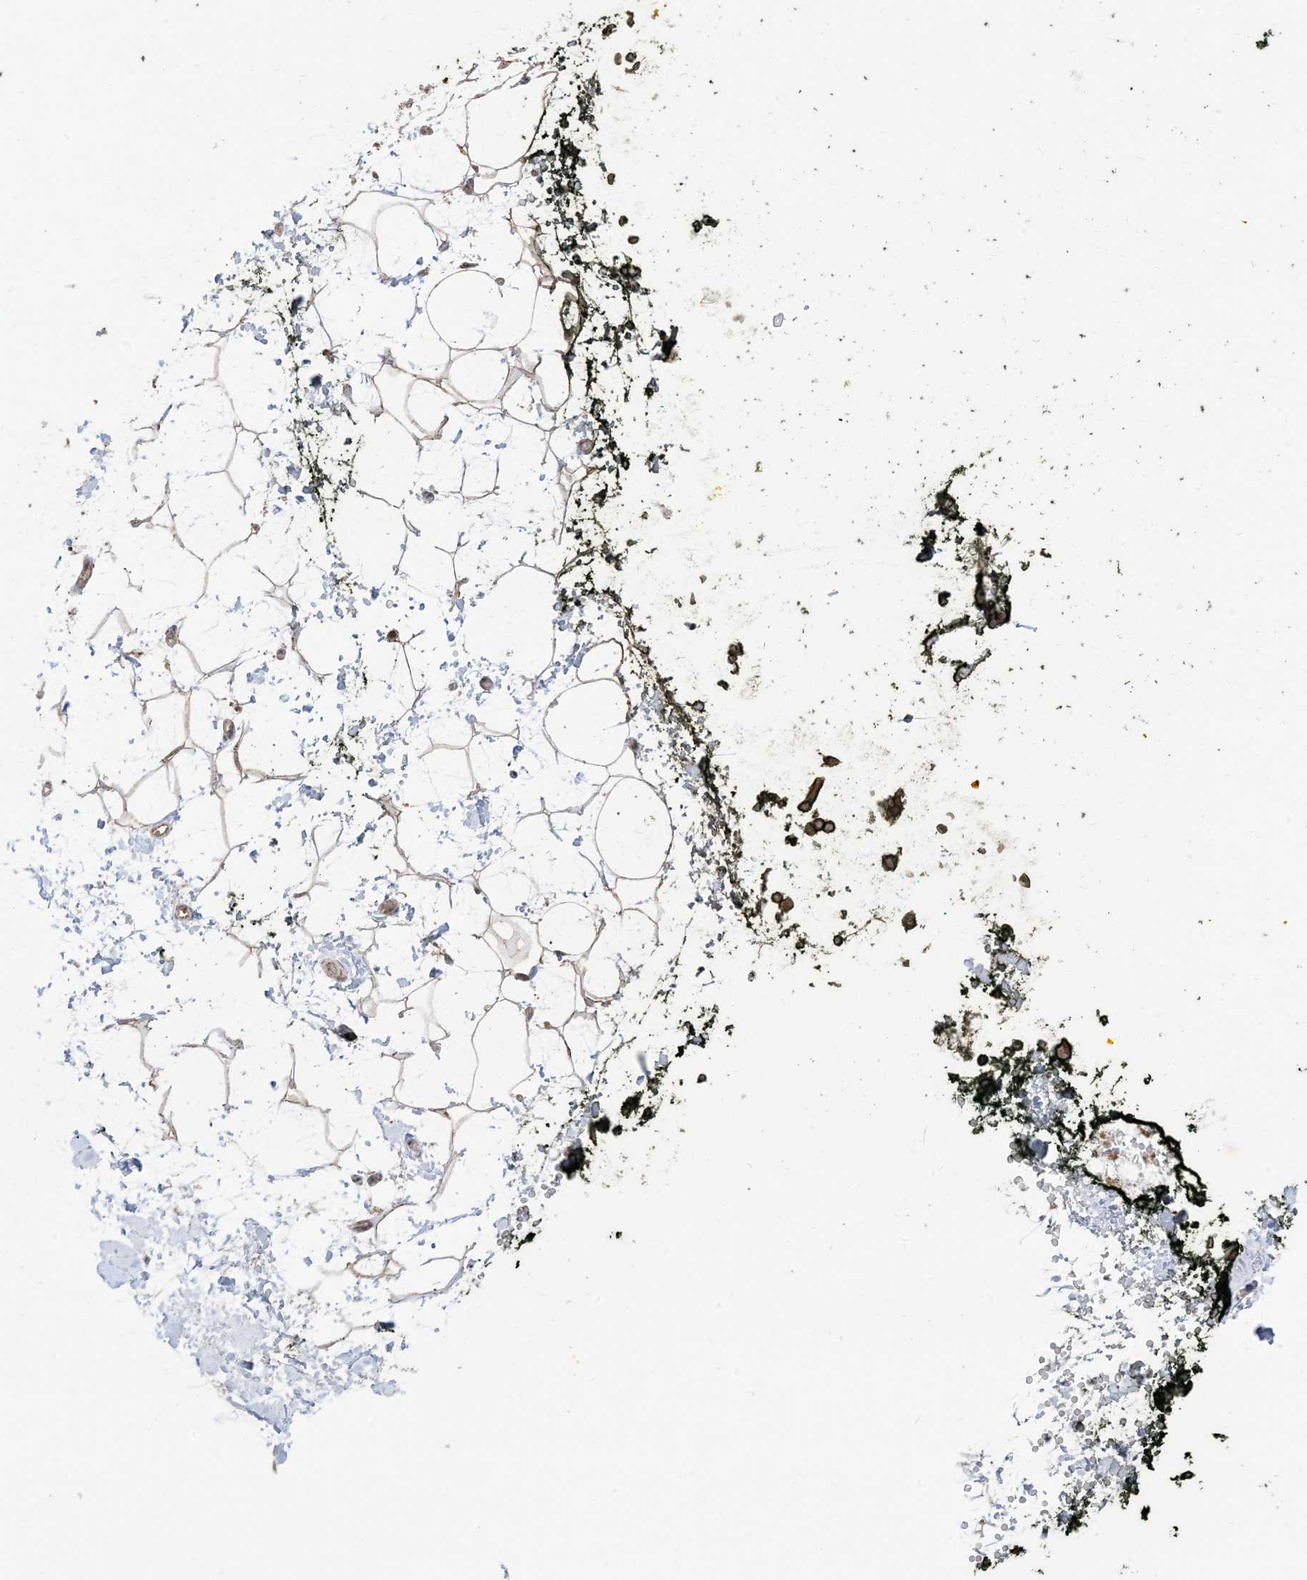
{"staining": {"intensity": "moderate", "quantity": ">75%", "location": "cytoplasmic/membranous"}, "tissue": "adipose tissue", "cell_type": "Adipocytes", "image_type": "normal", "snomed": [{"axis": "morphology", "description": "Normal tissue, NOS"}, {"axis": "morphology", "description": "Adenocarcinoma, NOS"}, {"axis": "topography", "description": "Pancreas"}, {"axis": "topography", "description": "Peripheral nerve tissue"}], "caption": "About >75% of adipocytes in unremarkable adipose tissue reveal moderate cytoplasmic/membranous protein staining as visualized by brown immunohistochemical staining.", "gene": "MAPKBP1", "patient": {"sex": "male", "age": 59}}